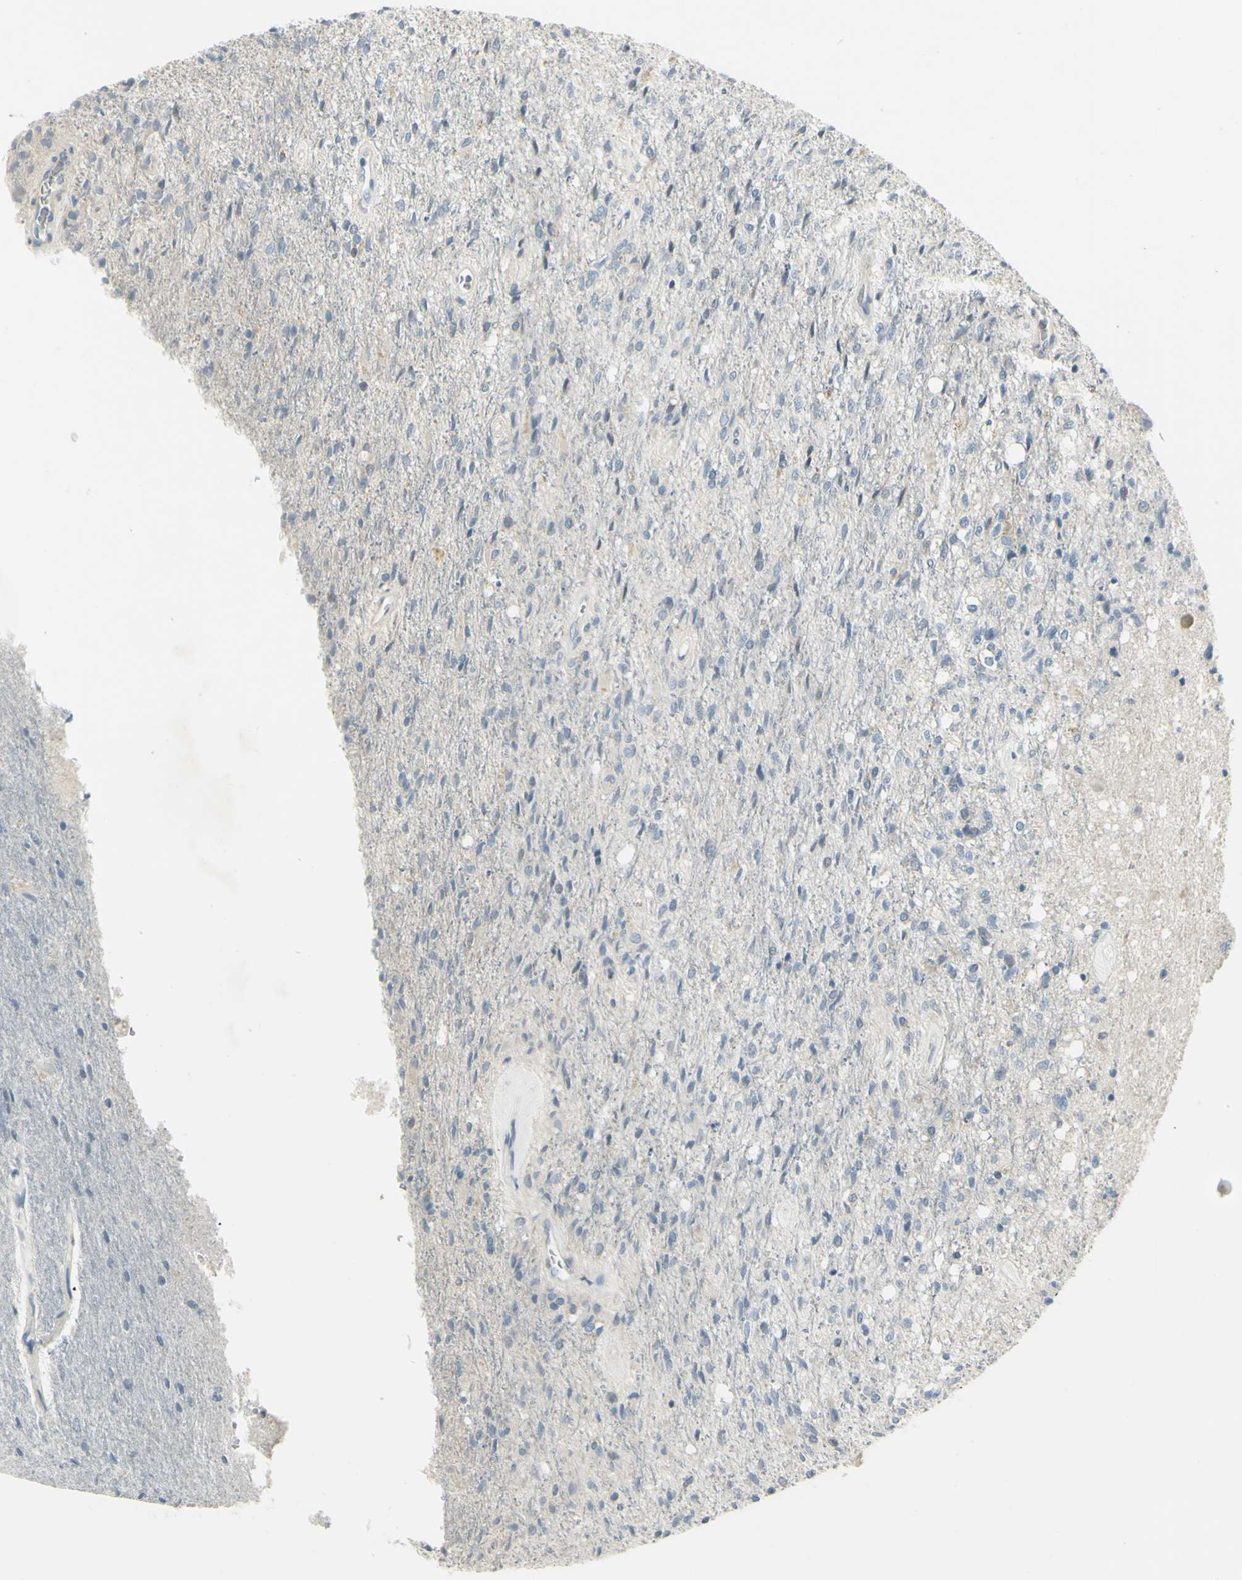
{"staining": {"intensity": "negative", "quantity": "none", "location": "none"}, "tissue": "glioma", "cell_type": "Tumor cells", "image_type": "cancer", "snomed": [{"axis": "morphology", "description": "Normal tissue, NOS"}, {"axis": "morphology", "description": "Glioma, malignant, High grade"}, {"axis": "topography", "description": "Cerebral cortex"}], "caption": "Protein analysis of malignant glioma (high-grade) exhibits no significant positivity in tumor cells.", "gene": "CCNB2", "patient": {"sex": "male", "age": 77}}